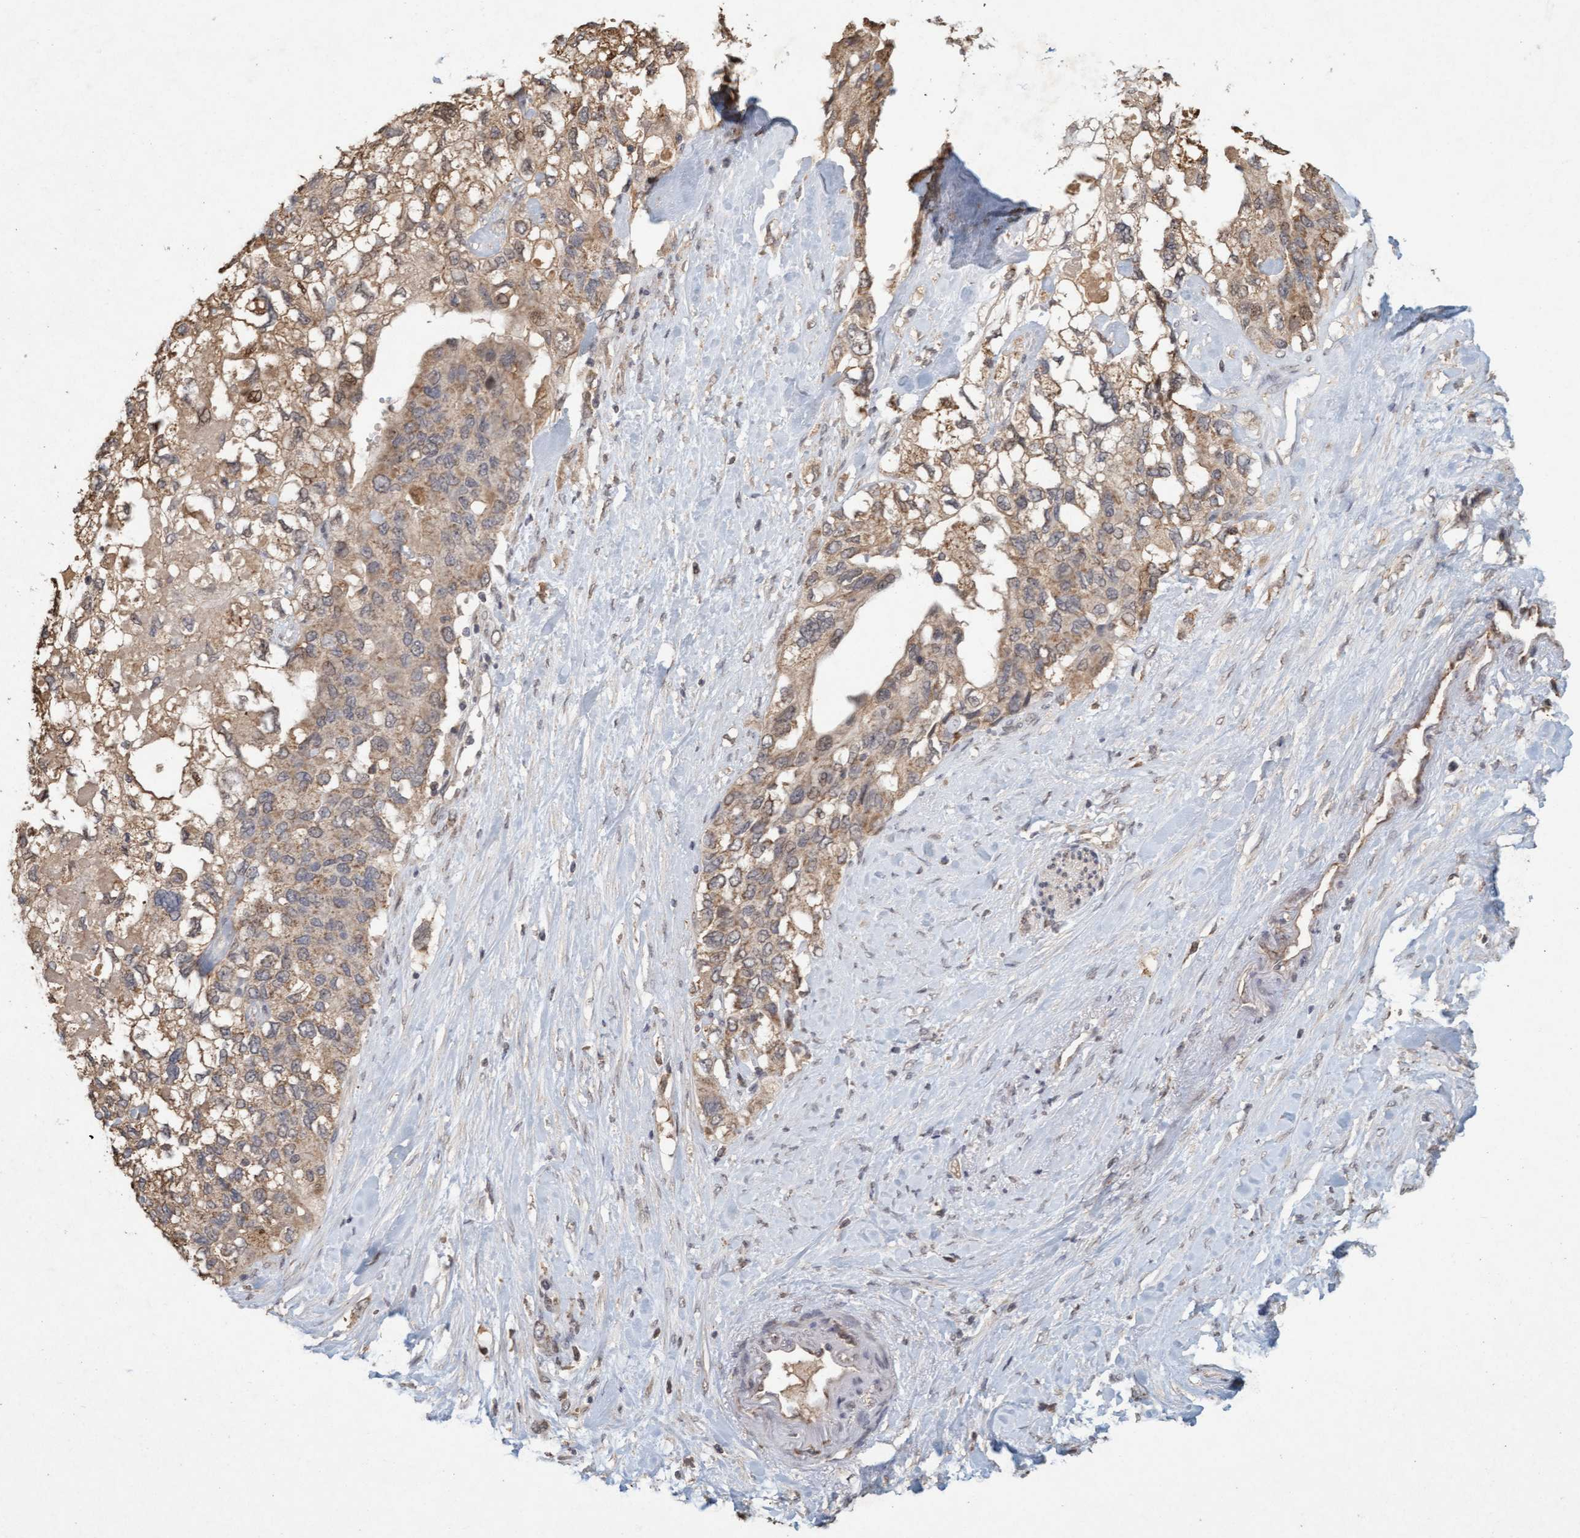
{"staining": {"intensity": "weak", "quantity": ">75%", "location": "cytoplasmic/membranous"}, "tissue": "pancreatic cancer", "cell_type": "Tumor cells", "image_type": "cancer", "snomed": [{"axis": "morphology", "description": "Adenocarcinoma, NOS"}, {"axis": "topography", "description": "Pancreas"}], "caption": "An immunohistochemistry micrograph of neoplastic tissue is shown. Protein staining in brown labels weak cytoplasmic/membranous positivity in pancreatic adenocarcinoma within tumor cells.", "gene": "VSIG8", "patient": {"sex": "female", "age": 56}}